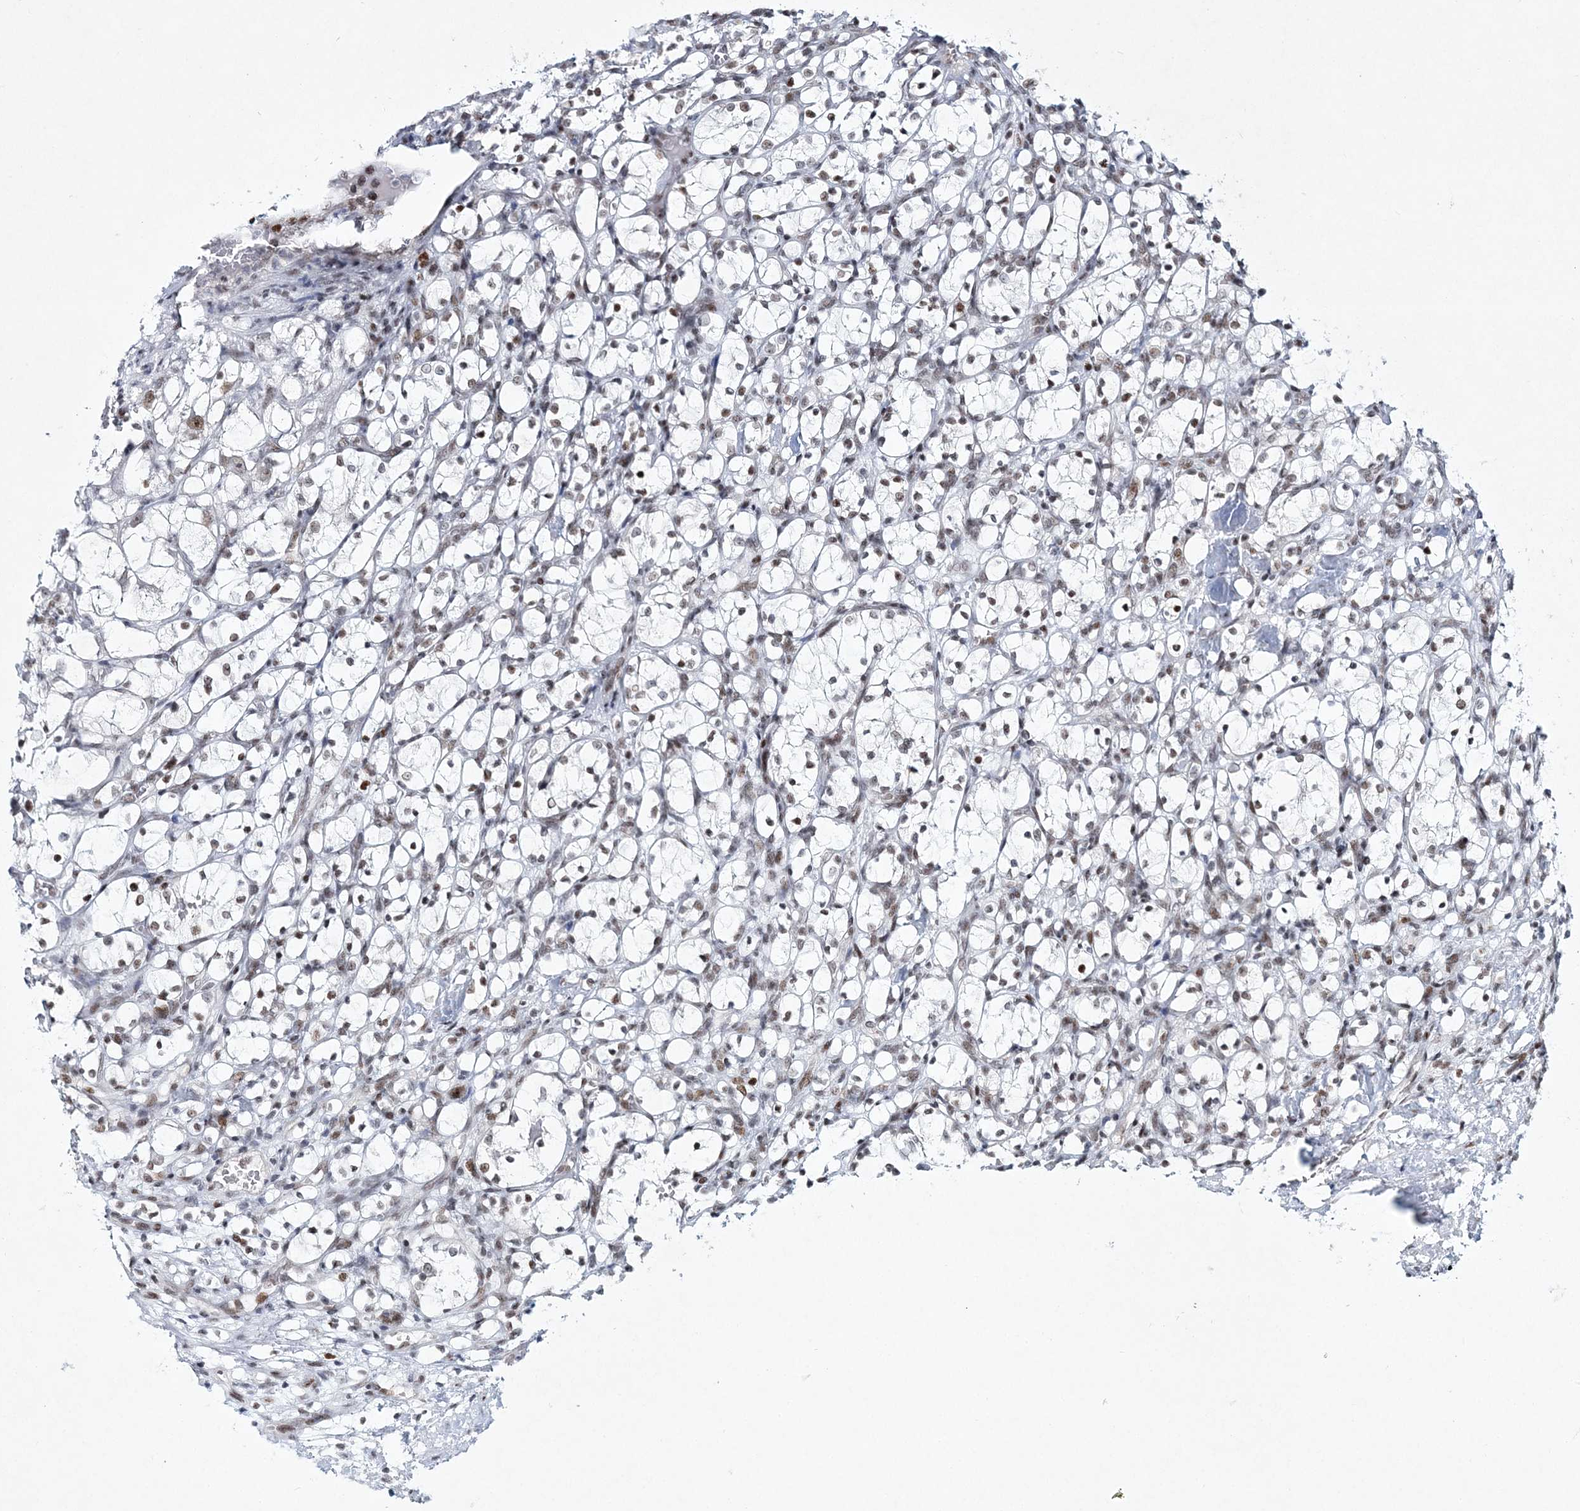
{"staining": {"intensity": "weak", "quantity": "25%-75%", "location": "nuclear"}, "tissue": "renal cancer", "cell_type": "Tumor cells", "image_type": "cancer", "snomed": [{"axis": "morphology", "description": "Adenocarcinoma, NOS"}, {"axis": "topography", "description": "Kidney"}], "caption": "Immunohistochemistry histopathology image of human renal cancer stained for a protein (brown), which displays low levels of weak nuclear expression in about 25%-75% of tumor cells.", "gene": "LRRFIP2", "patient": {"sex": "female", "age": 69}}